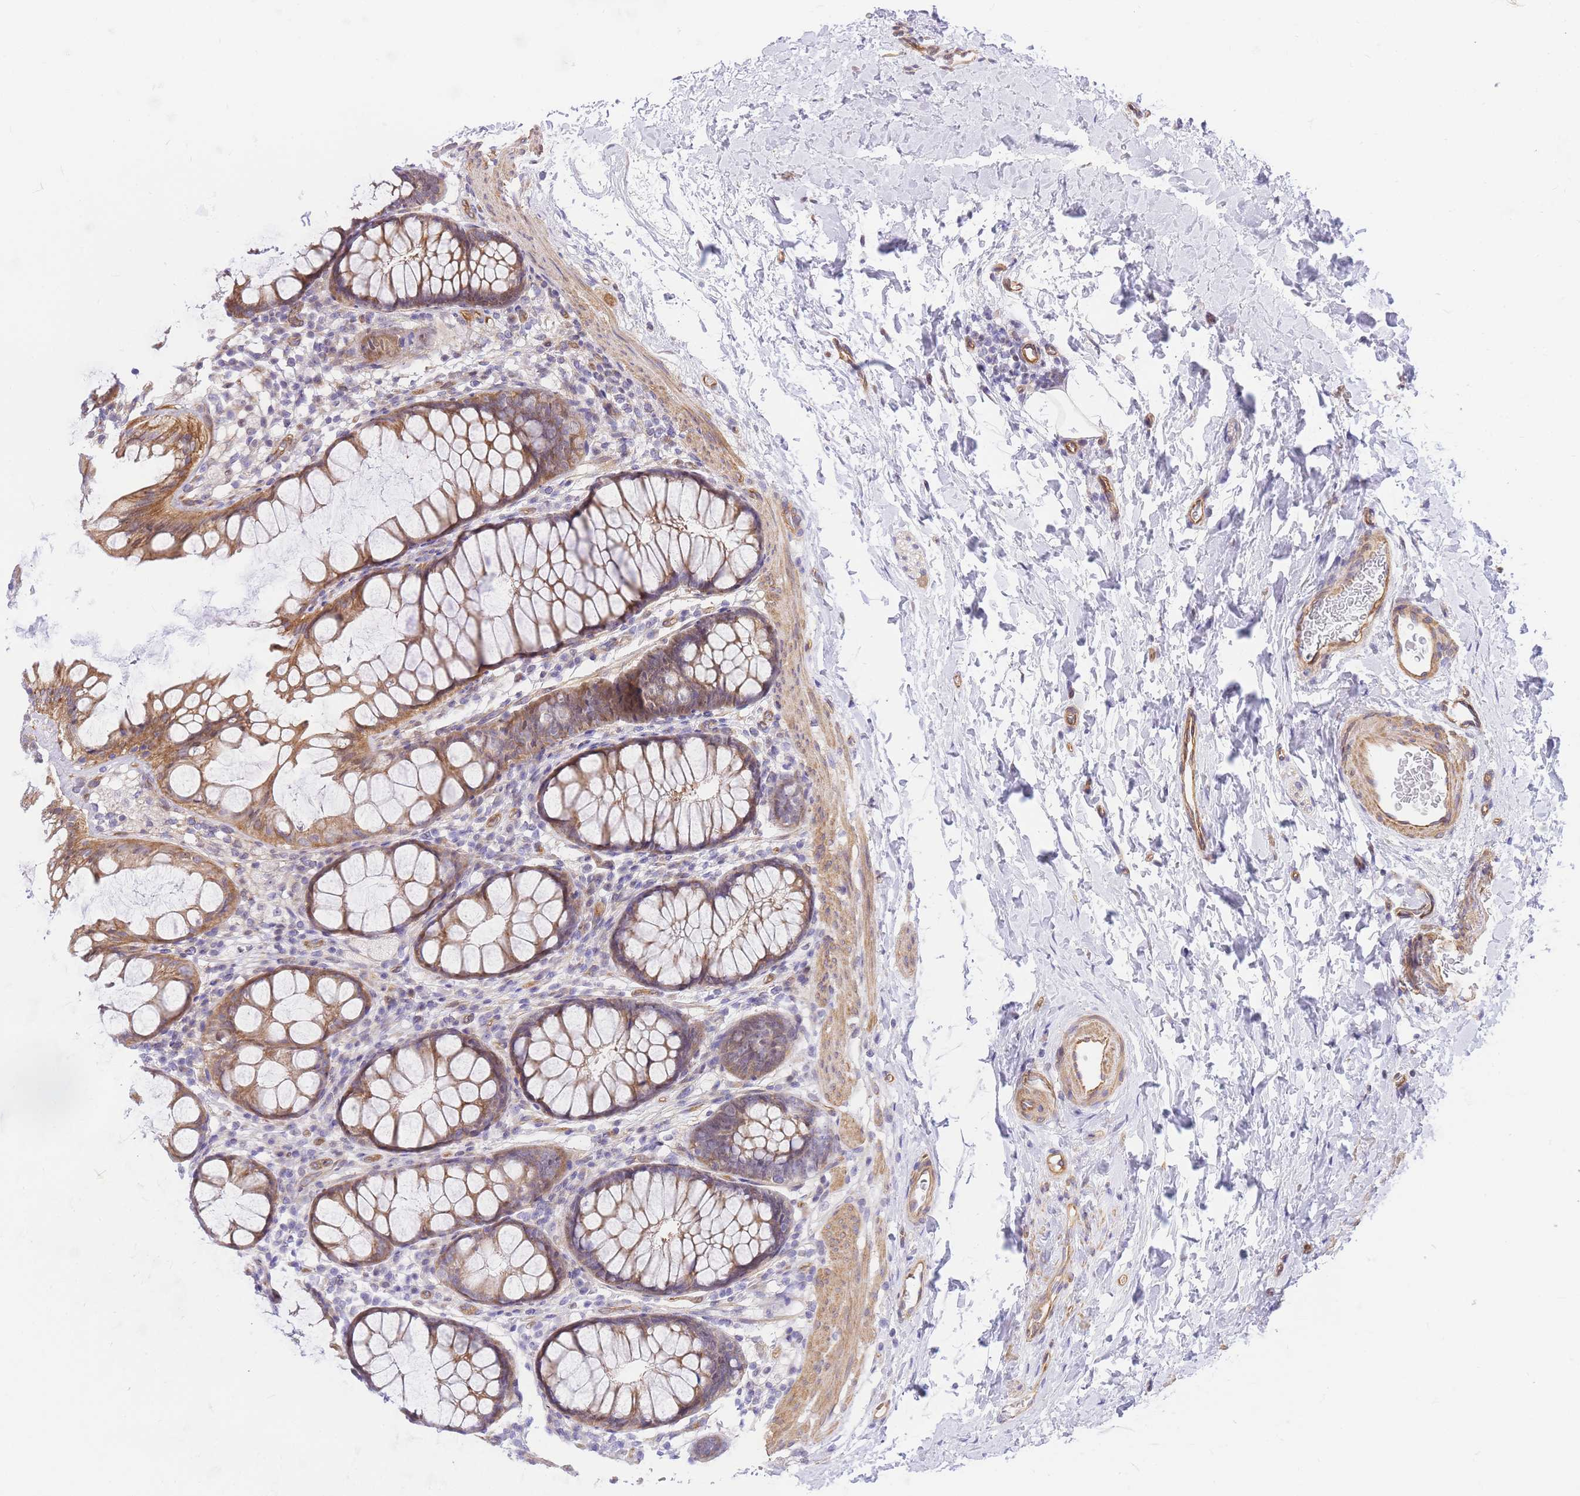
{"staining": {"intensity": "moderate", "quantity": ">75%", "location": "cytoplasmic/membranous"}, "tissue": "colon", "cell_type": "Endothelial cells", "image_type": "normal", "snomed": [{"axis": "morphology", "description": "Normal tissue, NOS"}, {"axis": "topography", "description": "Colon"}], "caption": "Immunohistochemical staining of benign human colon displays medium levels of moderate cytoplasmic/membranous staining in about >75% of endothelial cells. (brown staining indicates protein expression, while blue staining denotes nuclei).", "gene": "S100PBP", "patient": {"sex": "female", "age": 62}}